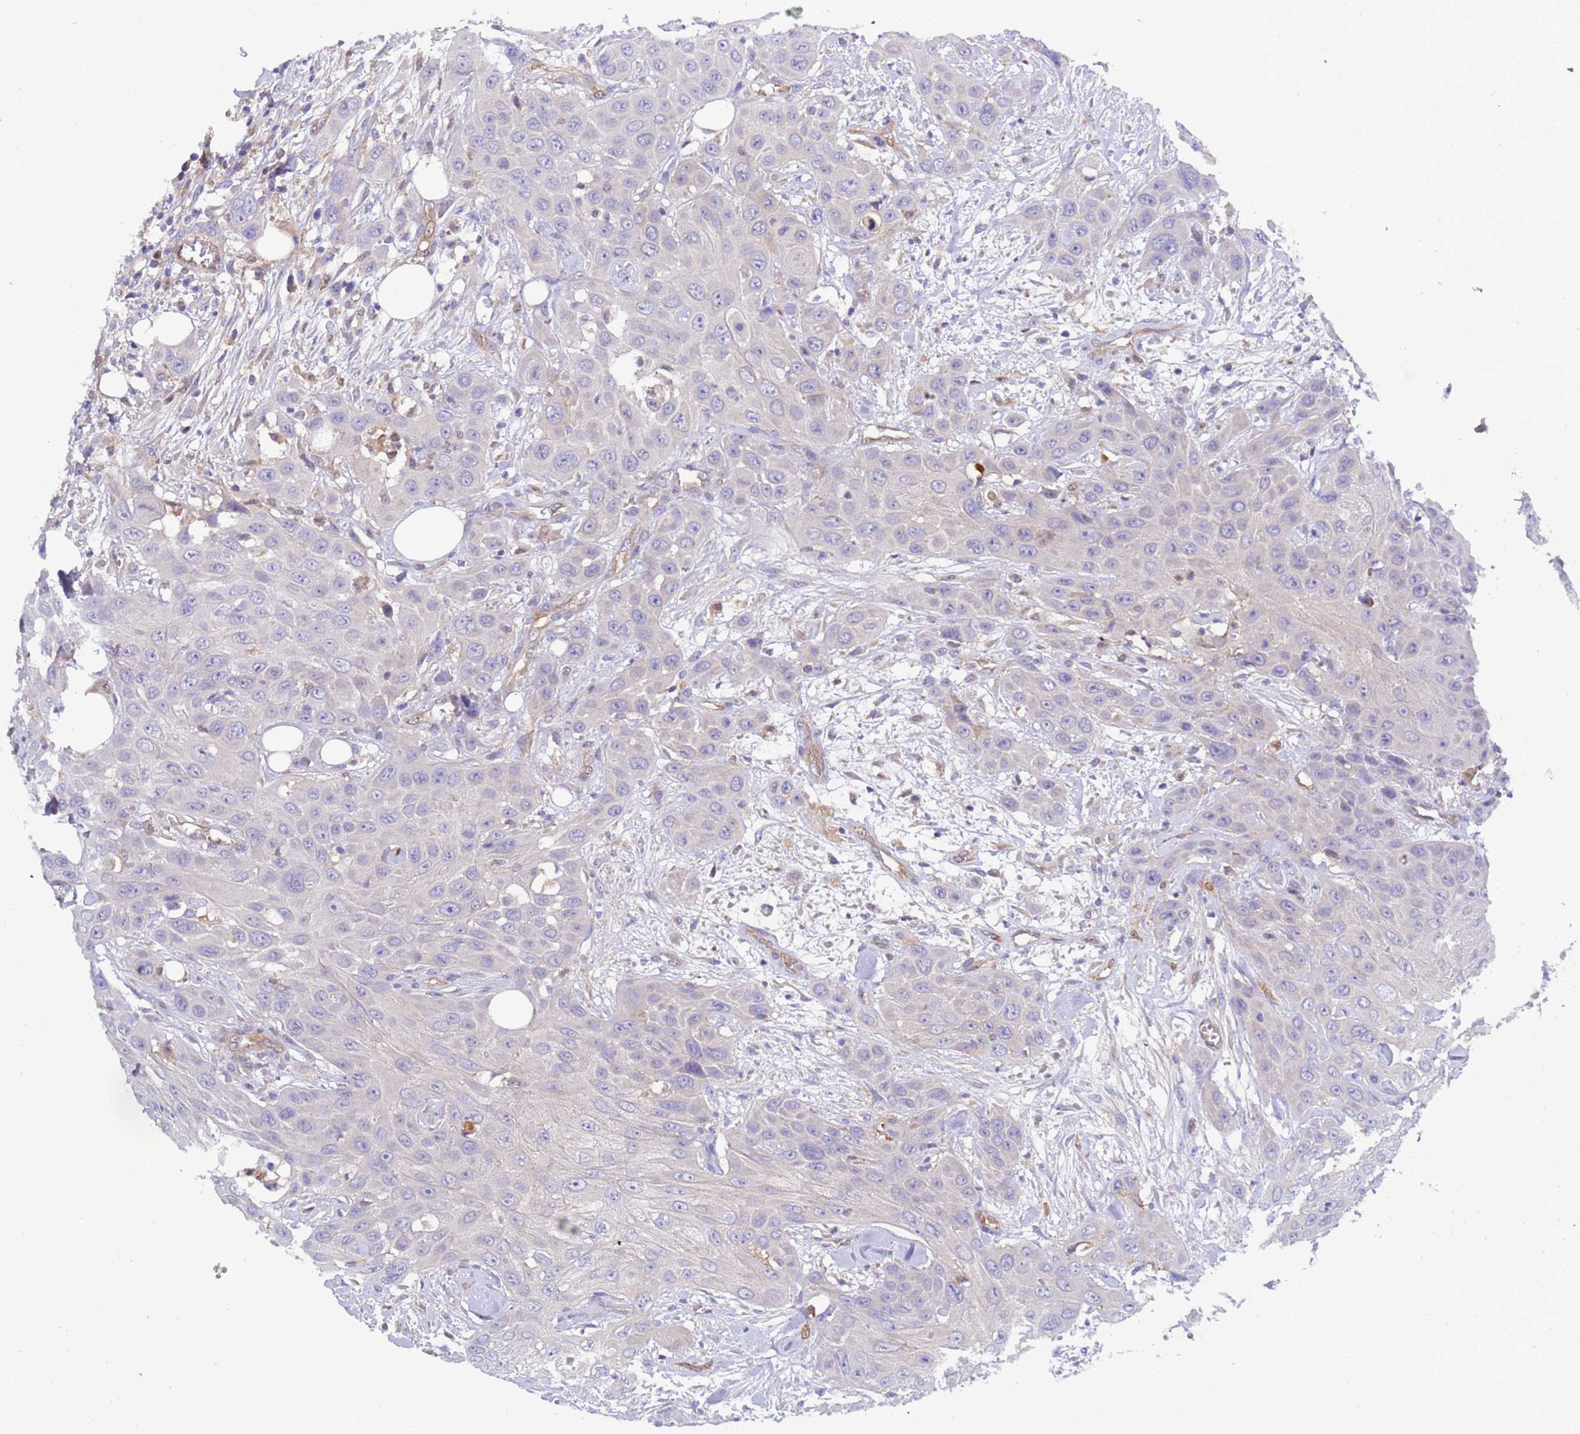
{"staining": {"intensity": "negative", "quantity": "none", "location": "none"}, "tissue": "head and neck cancer", "cell_type": "Tumor cells", "image_type": "cancer", "snomed": [{"axis": "morphology", "description": "Squamous cell carcinoma, NOS"}, {"axis": "topography", "description": "Head-Neck"}], "caption": "Immunohistochemical staining of human head and neck cancer shows no significant staining in tumor cells. Brightfield microscopy of IHC stained with DAB (brown) and hematoxylin (blue), captured at high magnification.", "gene": "FOXRED1", "patient": {"sex": "male", "age": 81}}